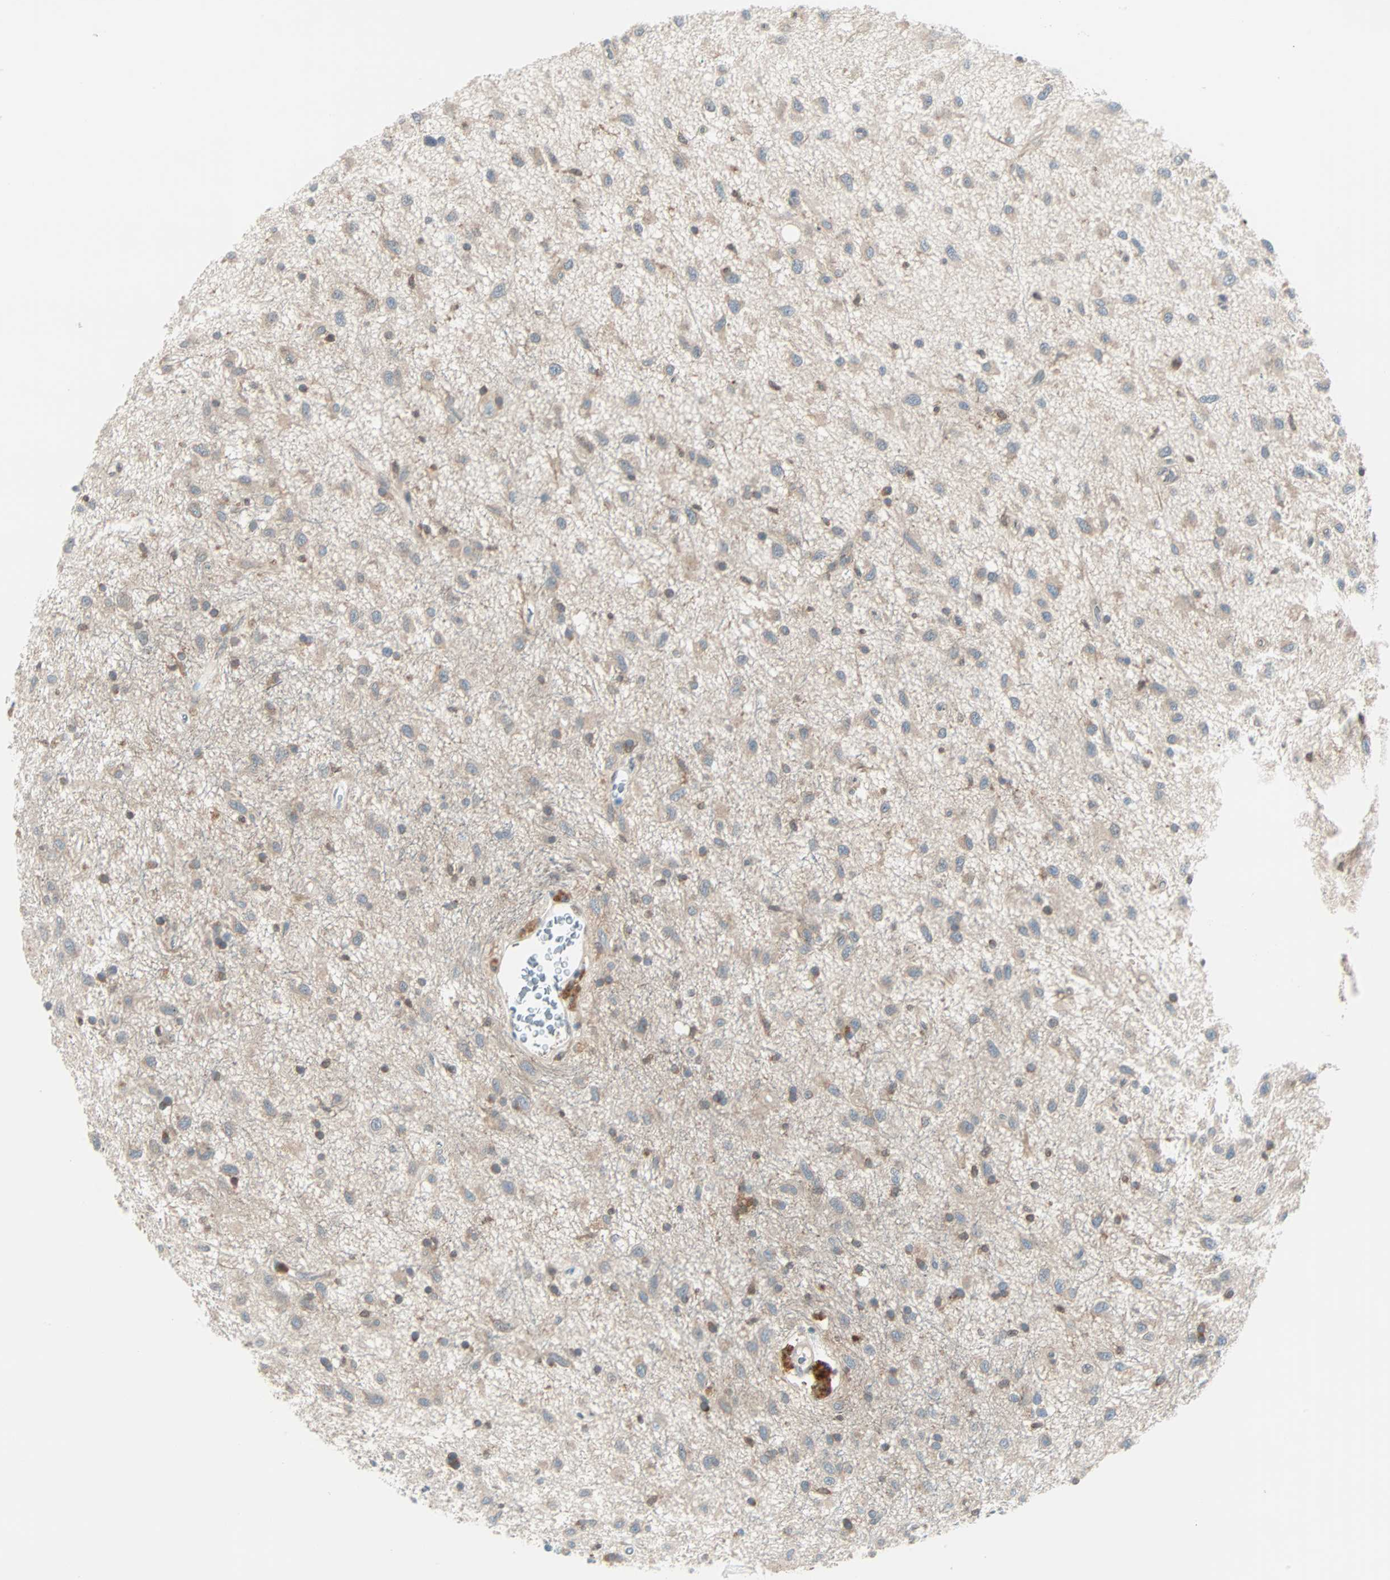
{"staining": {"intensity": "weak", "quantity": "25%-75%", "location": "cytoplasmic/membranous"}, "tissue": "glioma", "cell_type": "Tumor cells", "image_type": "cancer", "snomed": [{"axis": "morphology", "description": "Glioma, malignant, Low grade"}, {"axis": "topography", "description": "Brain"}], "caption": "The micrograph displays immunohistochemical staining of malignant glioma (low-grade). There is weak cytoplasmic/membranous positivity is present in about 25%-75% of tumor cells.", "gene": "SMIM8", "patient": {"sex": "male", "age": 77}}